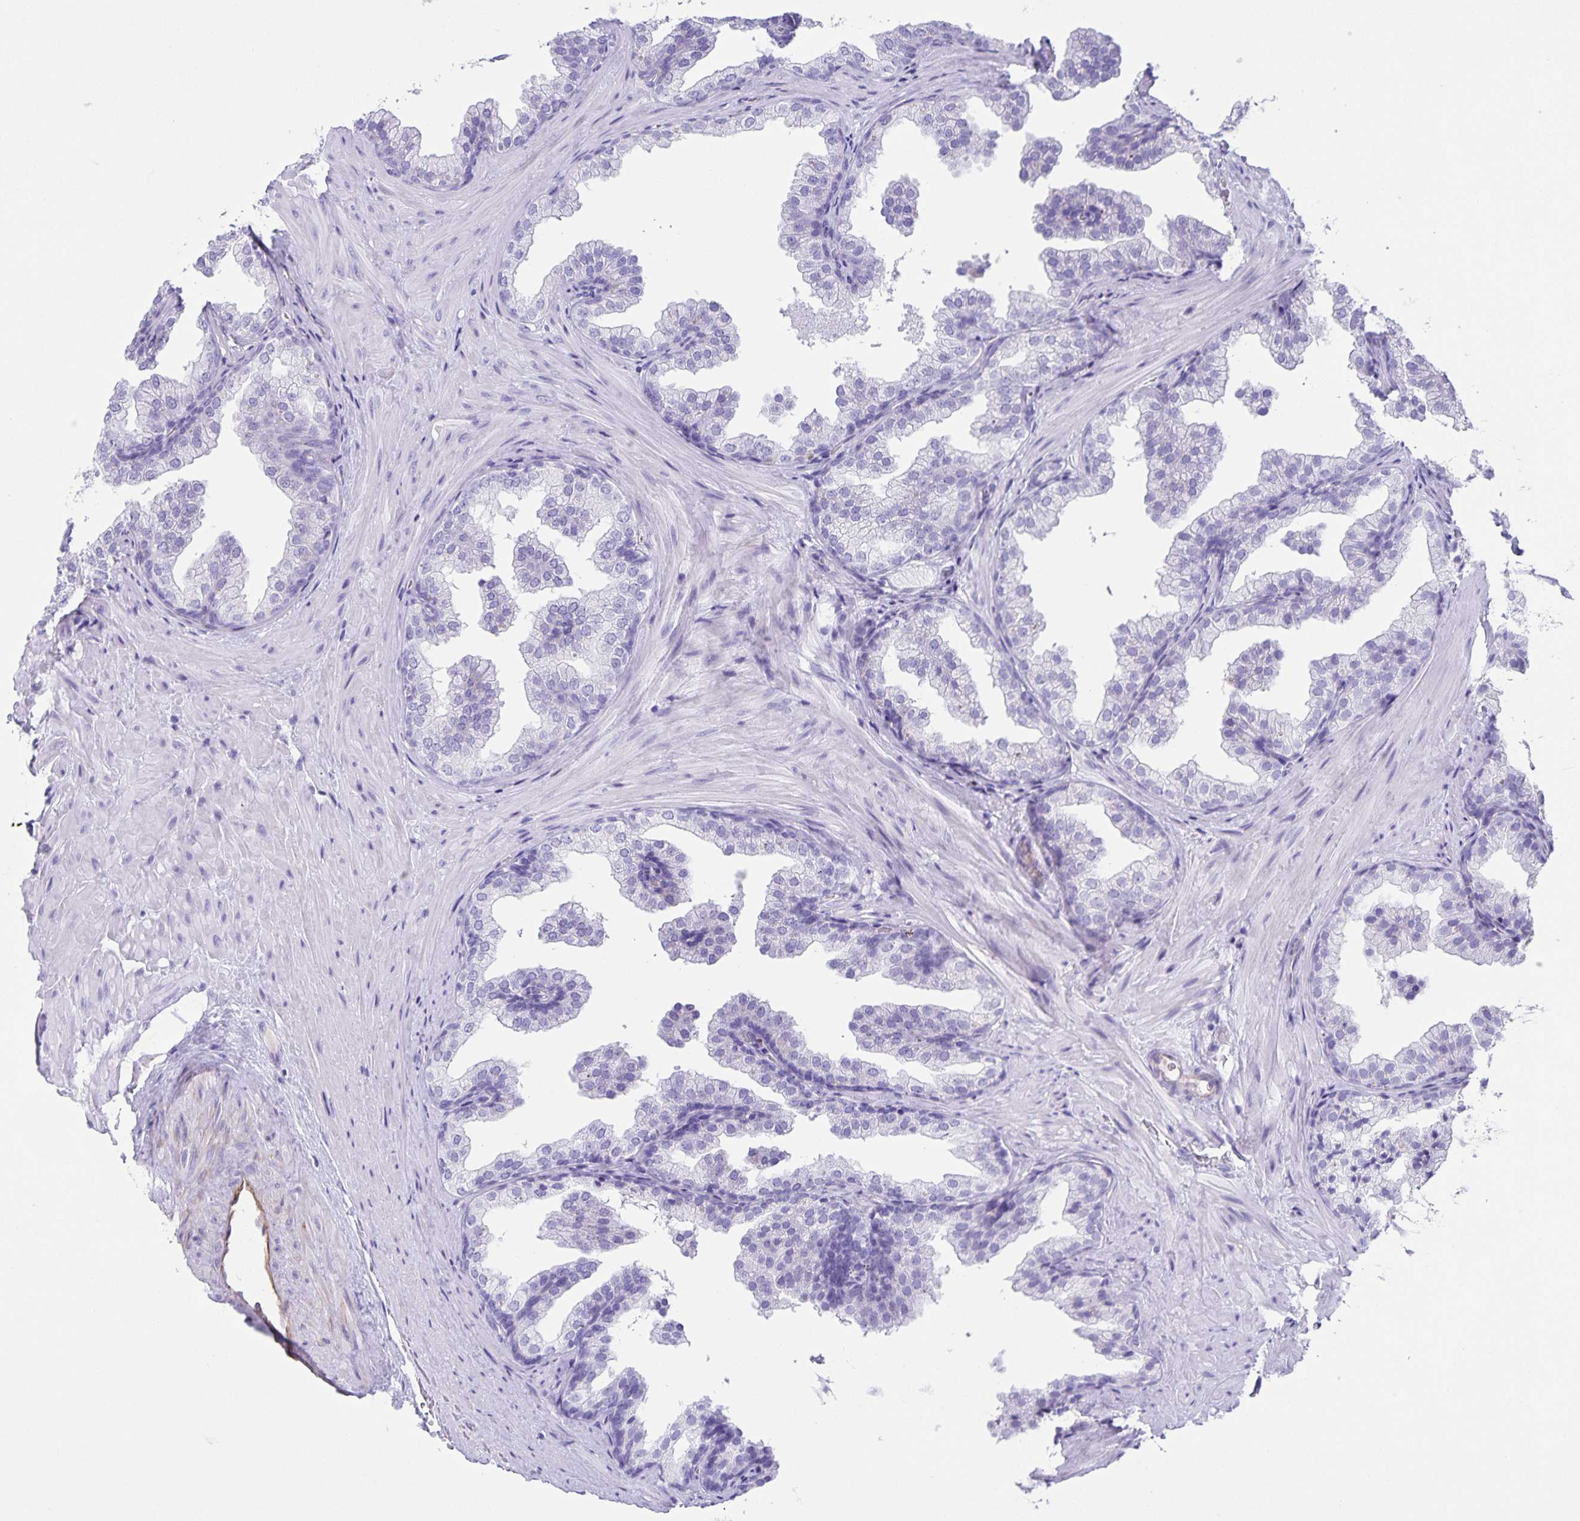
{"staining": {"intensity": "negative", "quantity": "none", "location": "none"}, "tissue": "prostate", "cell_type": "Glandular cells", "image_type": "normal", "snomed": [{"axis": "morphology", "description": "Normal tissue, NOS"}, {"axis": "topography", "description": "Prostate"}], "caption": "This is an IHC histopathology image of benign human prostate. There is no positivity in glandular cells.", "gene": "UBQLN3", "patient": {"sex": "male", "age": 37}}